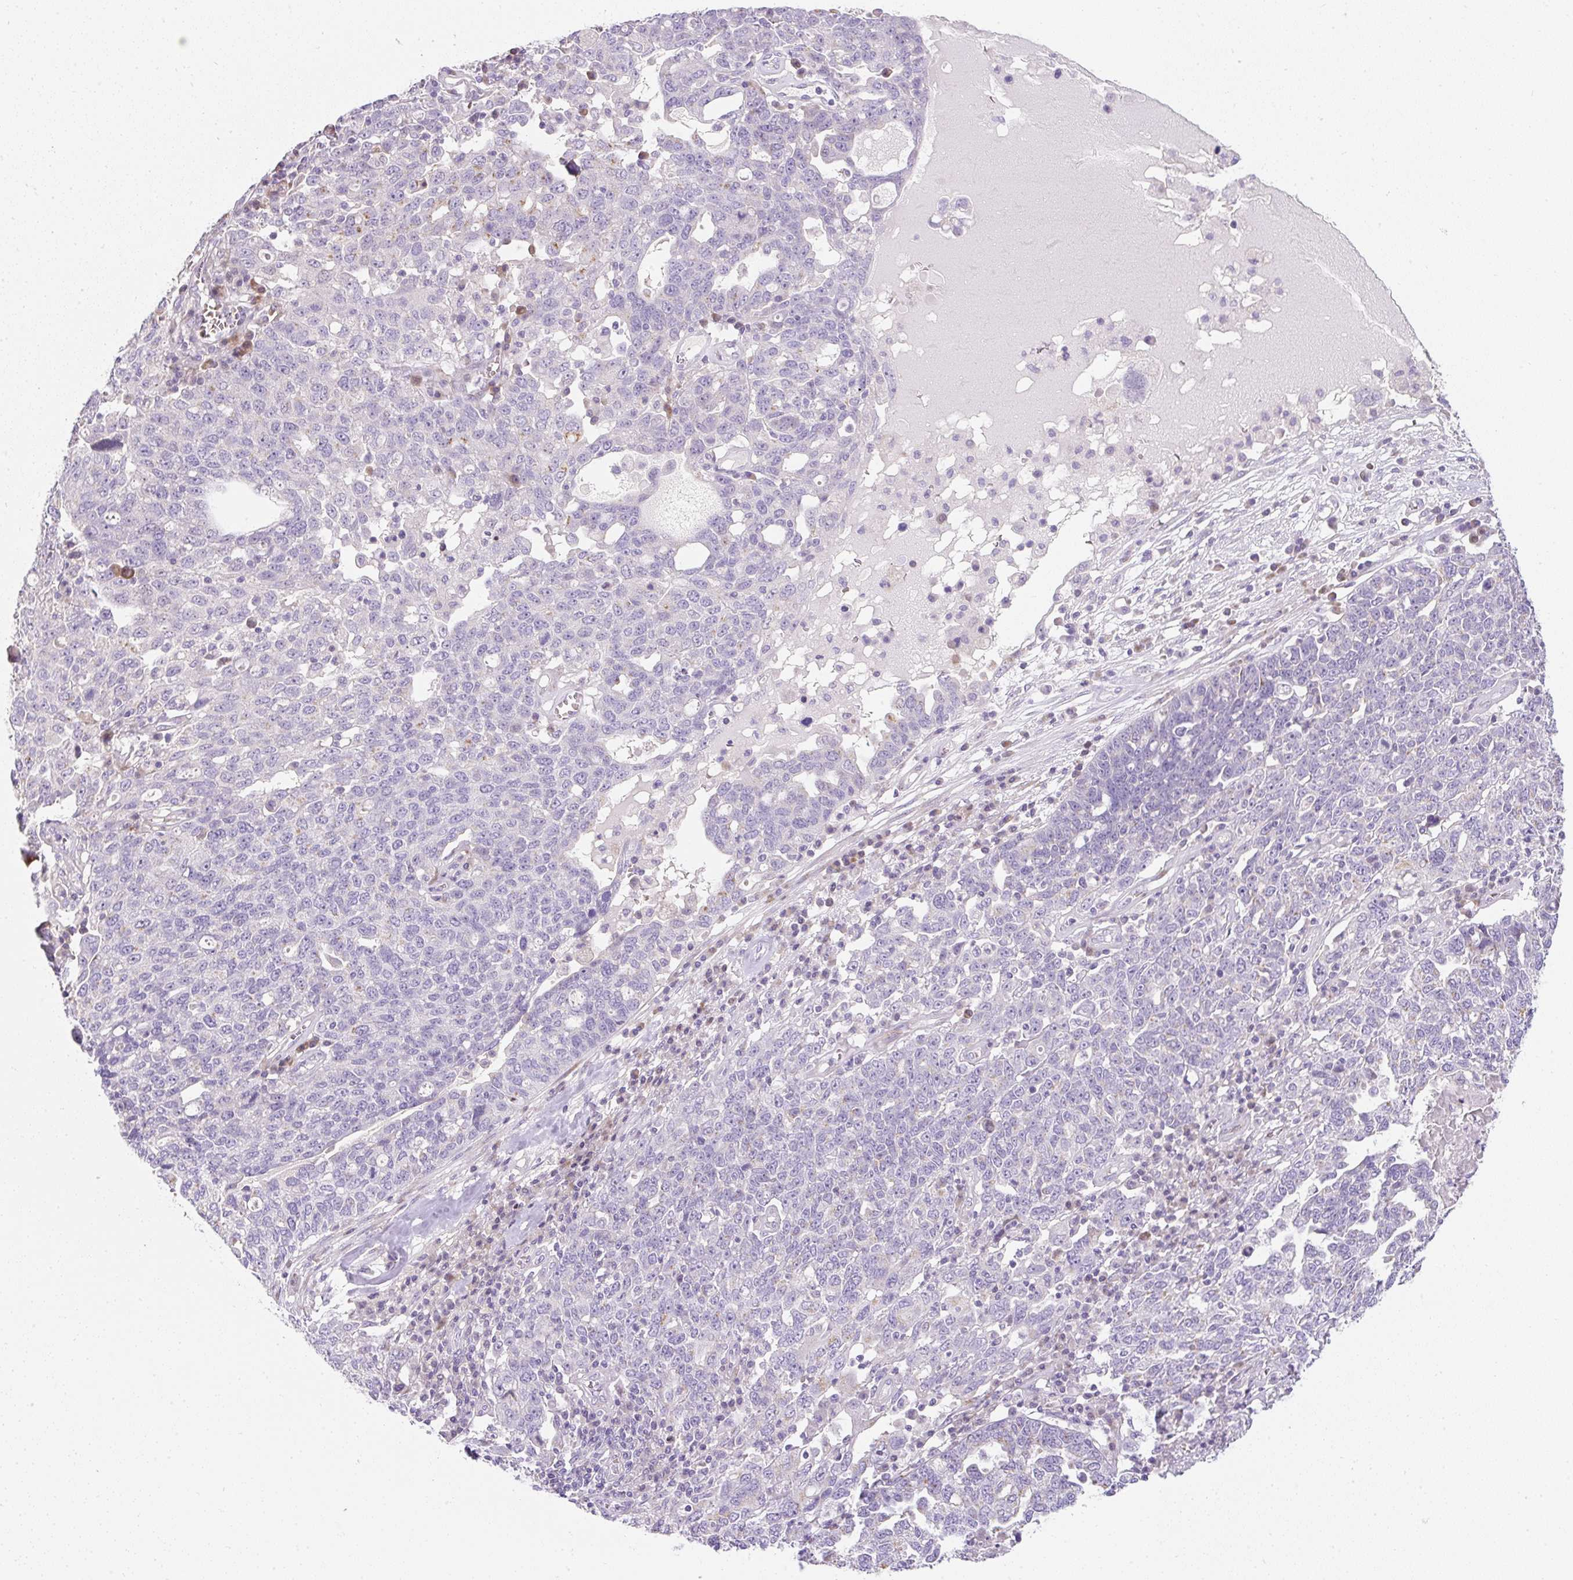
{"staining": {"intensity": "negative", "quantity": "none", "location": "none"}, "tissue": "ovarian cancer", "cell_type": "Tumor cells", "image_type": "cancer", "snomed": [{"axis": "morphology", "description": "Carcinoma, endometroid"}, {"axis": "topography", "description": "Ovary"}], "caption": "IHC image of endometroid carcinoma (ovarian) stained for a protein (brown), which displays no positivity in tumor cells. The staining is performed using DAB (3,3'-diaminobenzidine) brown chromogen with nuclei counter-stained in using hematoxylin.", "gene": "DTX4", "patient": {"sex": "female", "age": 62}}